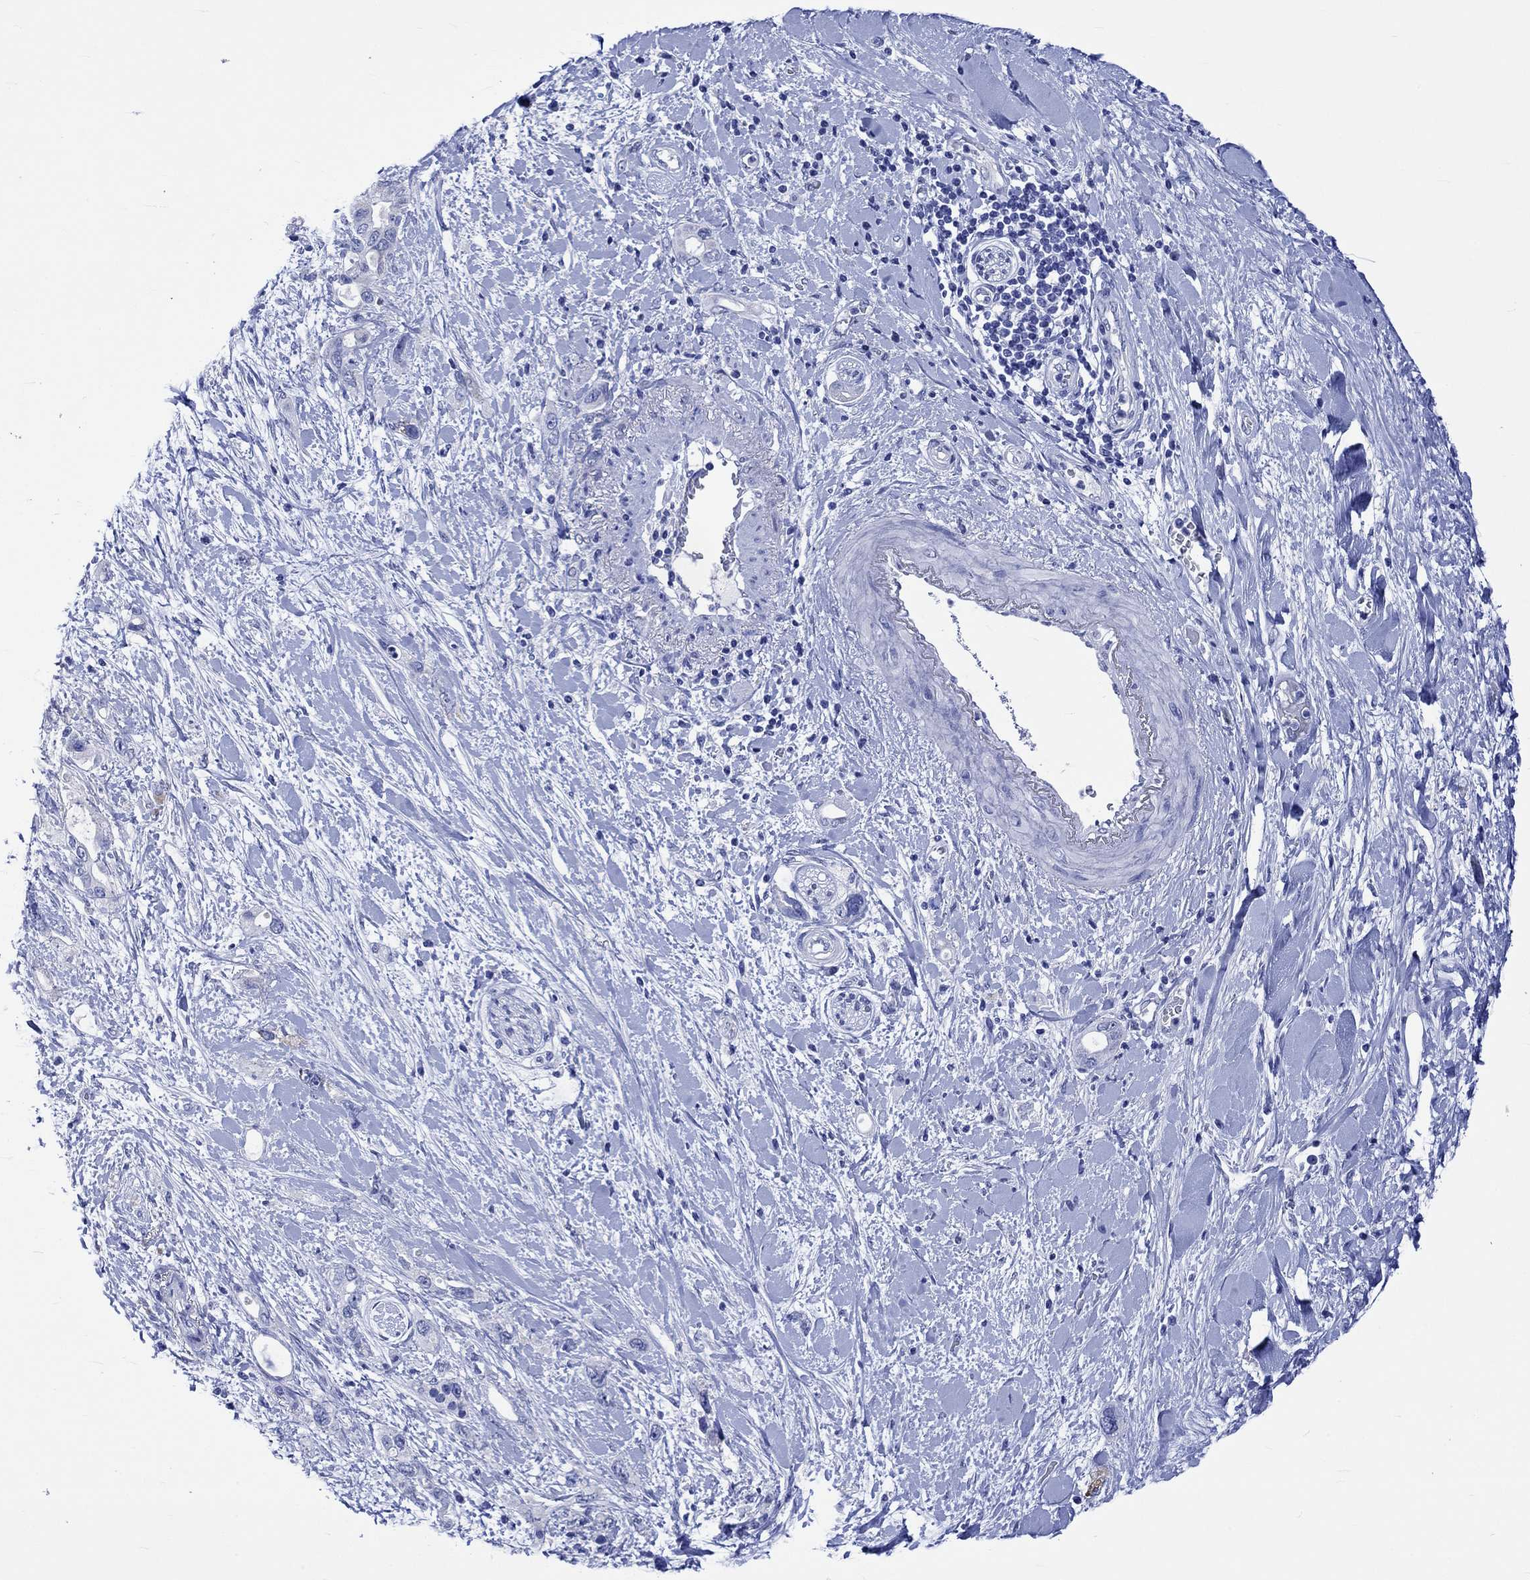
{"staining": {"intensity": "negative", "quantity": "none", "location": "none"}, "tissue": "pancreatic cancer", "cell_type": "Tumor cells", "image_type": "cancer", "snomed": [{"axis": "morphology", "description": "Adenocarcinoma, NOS"}, {"axis": "topography", "description": "Pancreas"}], "caption": "IHC image of neoplastic tissue: pancreatic cancer stained with DAB displays no significant protein expression in tumor cells. (Immunohistochemistry, brightfield microscopy, high magnification).", "gene": "KLHL33", "patient": {"sex": "female", "age": 56}}